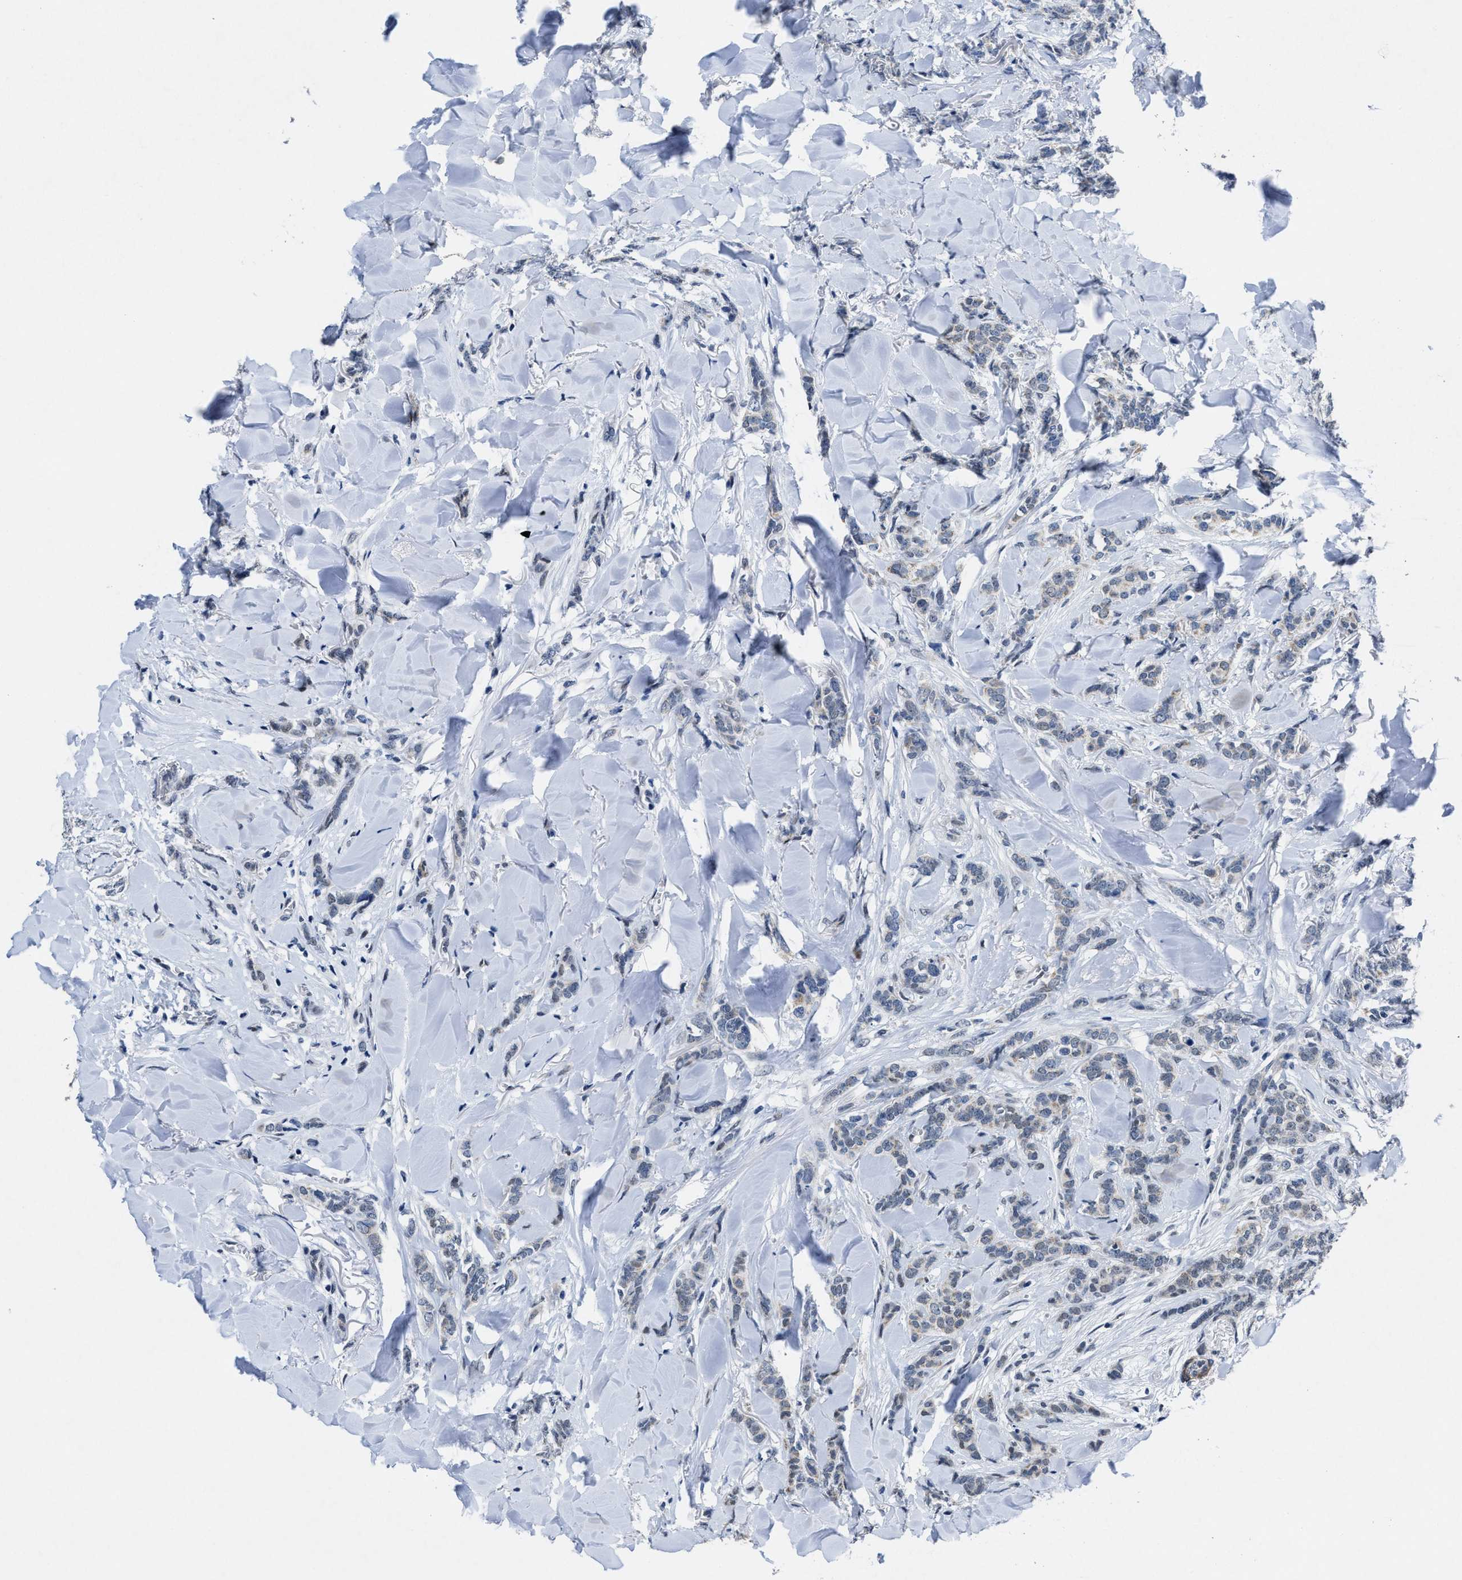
{"staining": {"intensity": "weak", "quantity": "<25%", "location": "cytoplasmic/membranous,nuclear"}, "tissue": "breast cancer", "cell_type": "Tumor cells", "image_type": "cancer", "snomed": [{"axis": "morphology", "description": "Lobular carcinoma"}, {"axis": "topography", "description": "Skin"}, {"axis": "topography", "description": "Breast"}], "caption": "High magnification brightfield microscopy of breast cancer stained with DAB (3,3'-diaminobenzidine) (brown) and counterstained with hematoxylin (blue): tumor cells show no significant expression. (Immunohistochemistry (ihc), brightfield microscopy, high magnification).", "gene": "ID3", "patient": {"sex": "female", "age": 46}}